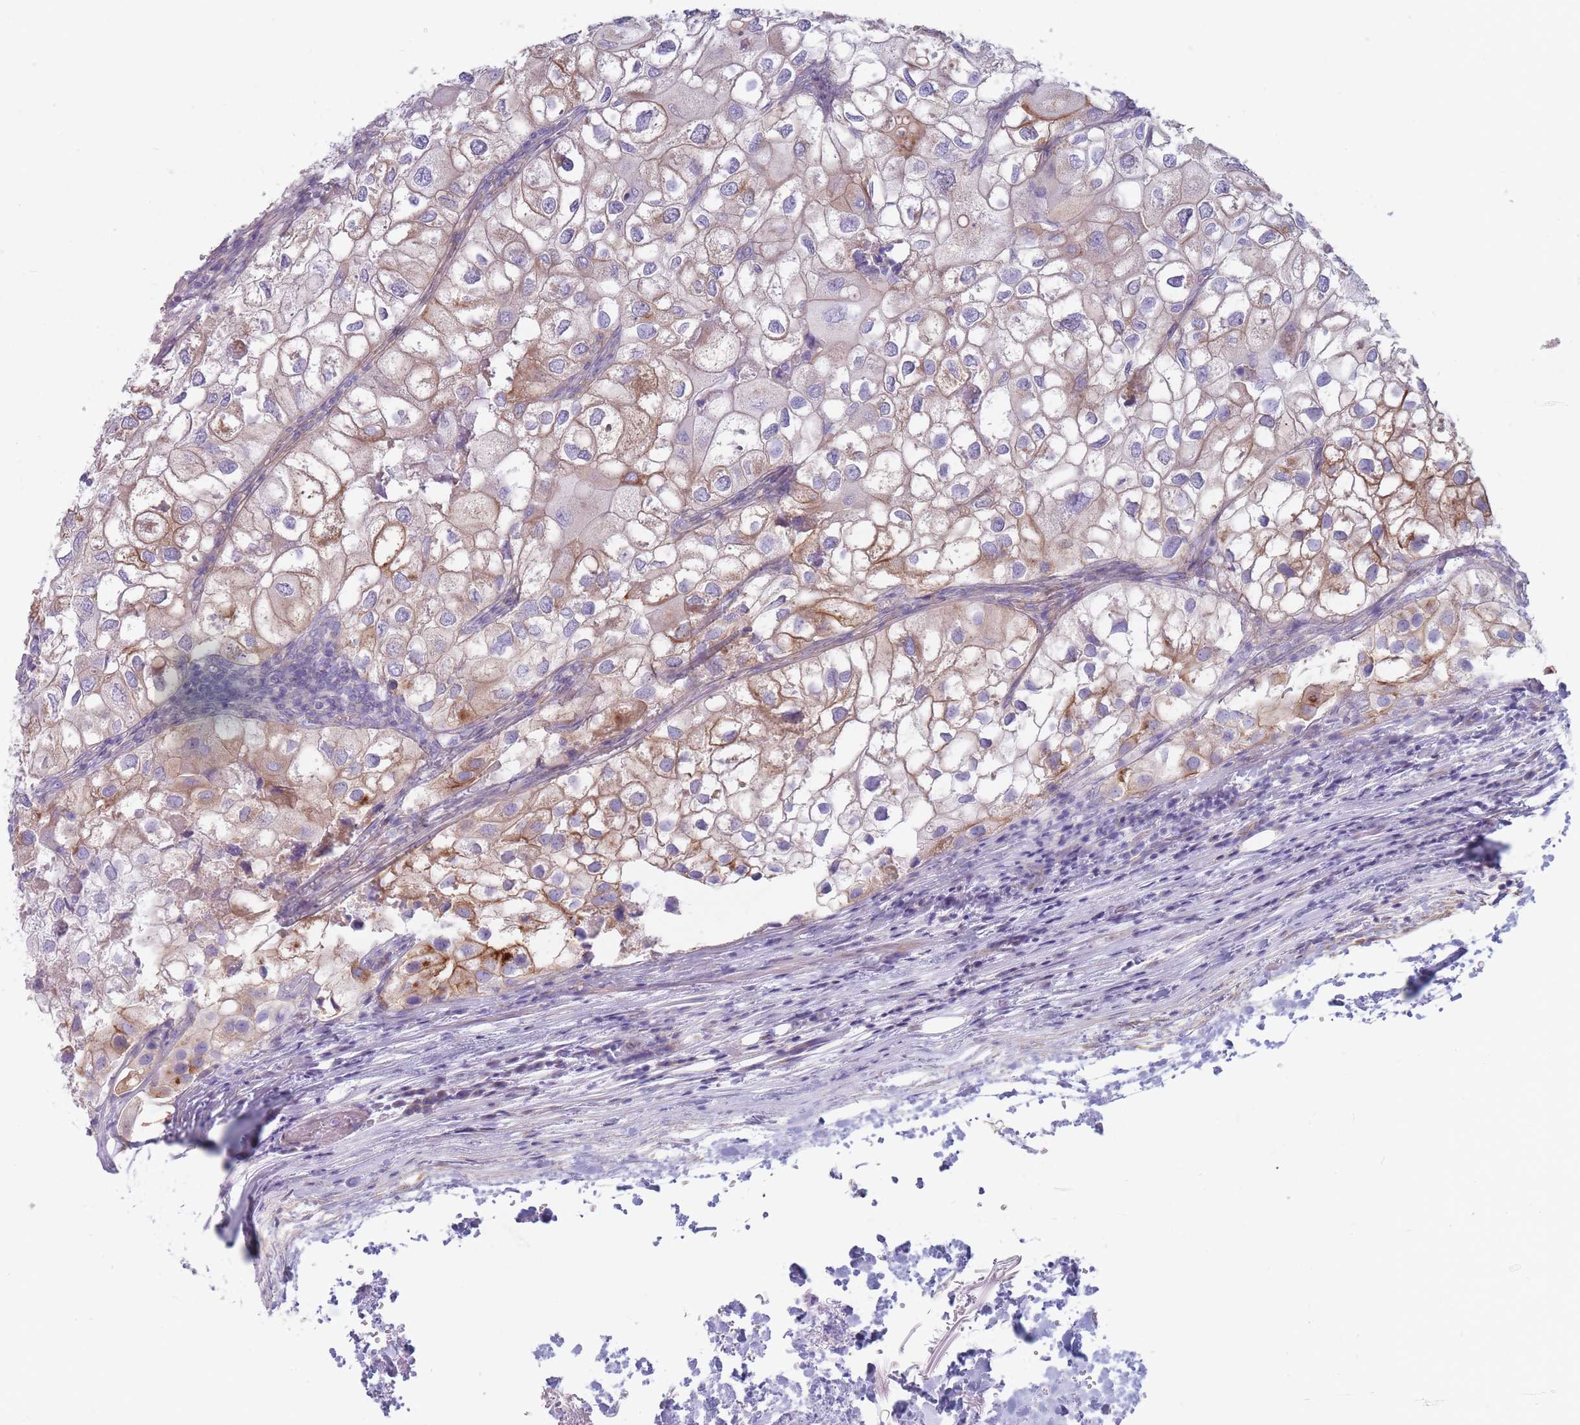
{"staining": {"intensity": "moderate", "quantity": "<25%", "location": "cytoplasmic/membranous"}, "tissue": "urothelial cancer", "cell_type": "Tumor cells", "image_type": "cancer", "snomed": [{"axis": "morphology", "description": "Urothelial carcinoma, High grade"}, {"axis": "topography", "description": "Urinary bladder"}], "caption": "Protein staining demonstrates moderate cytoplasmic/membranous positivity in approximately <25% of tumor cells in urothelial cancer.", "gene": "PLPP1", "patient": {"sex": "male", "age": 64}}